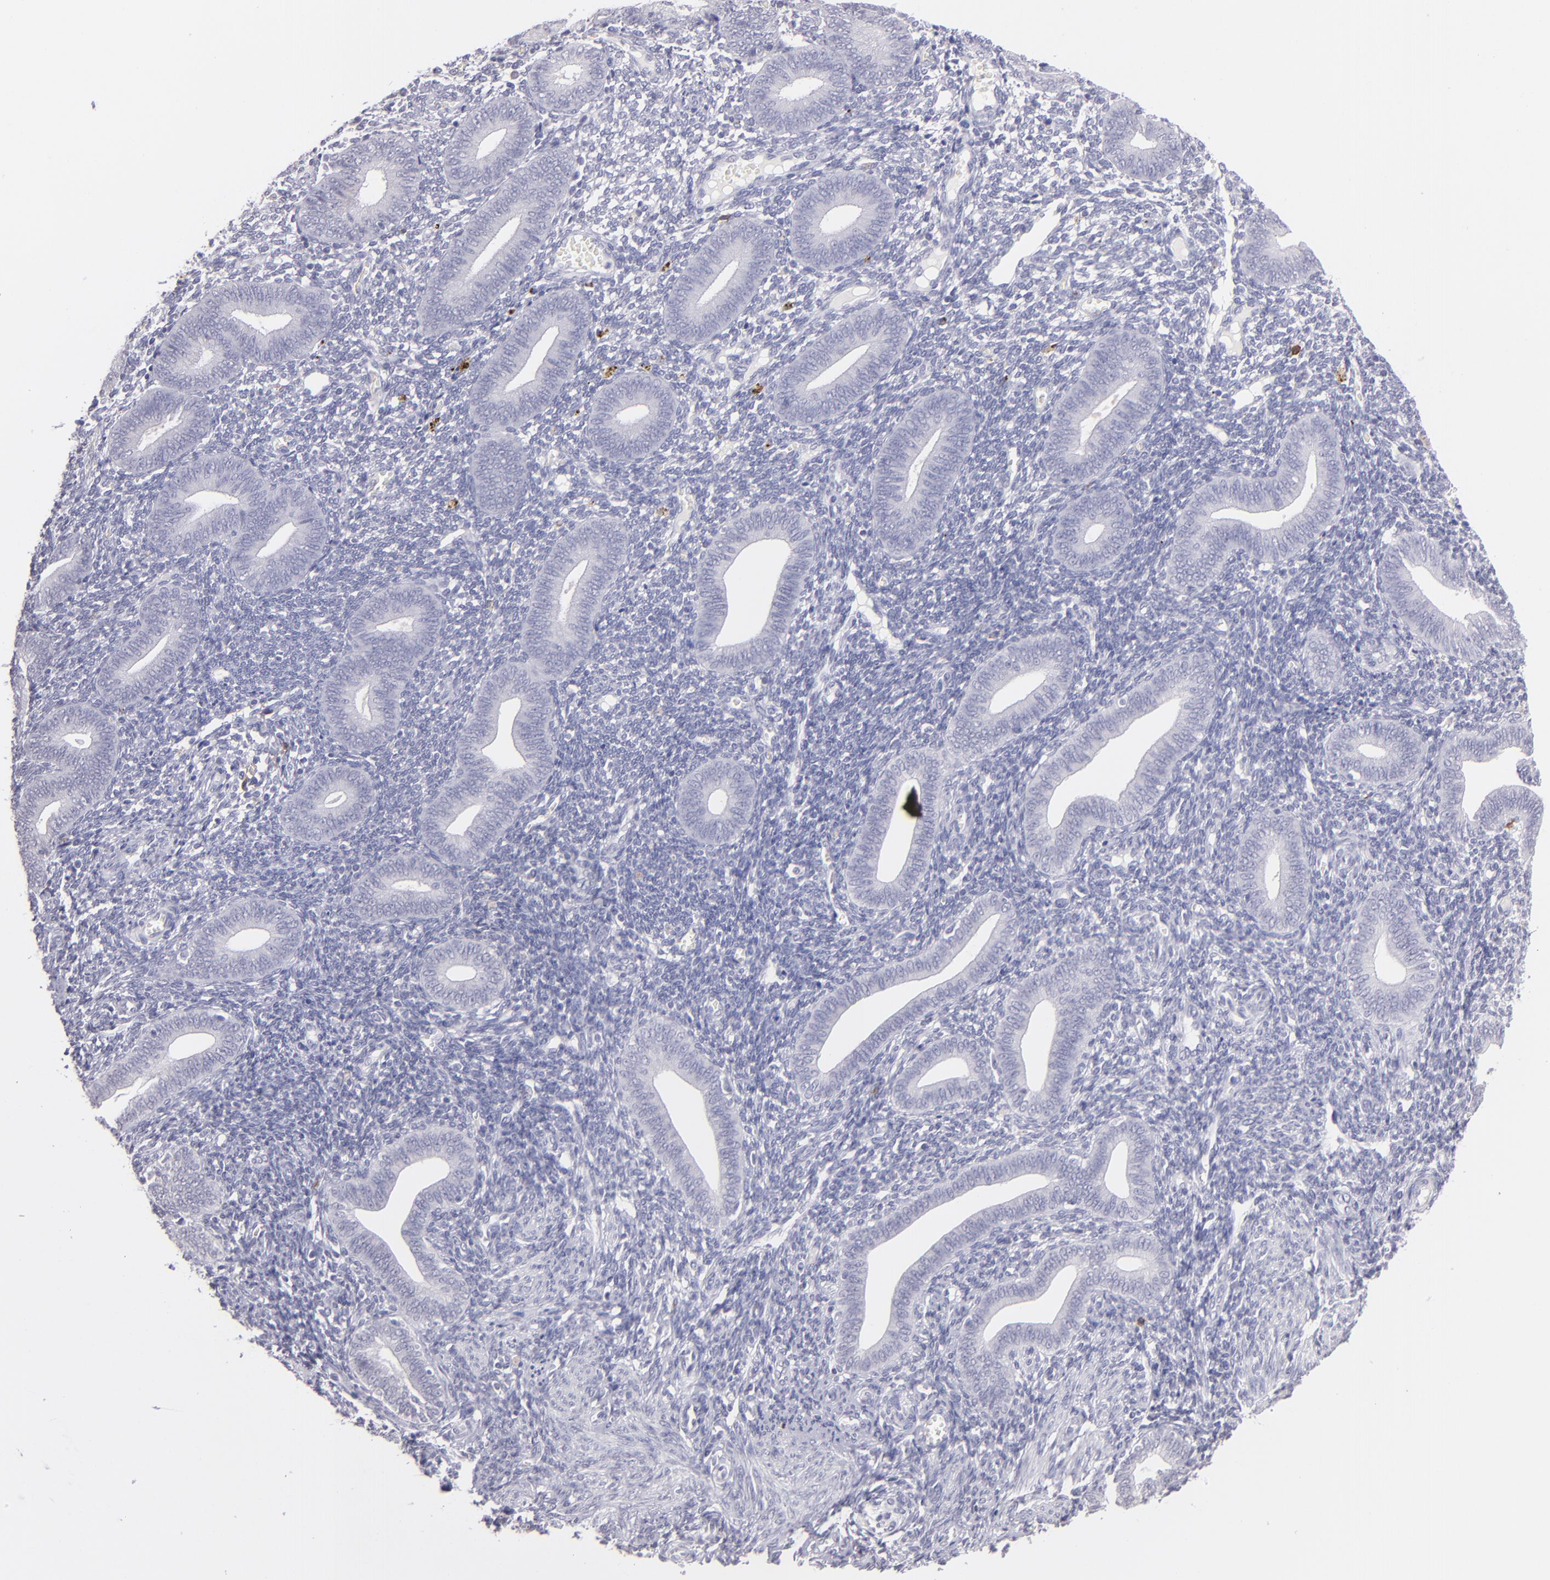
{"staining": {"intensity": "negative", "quantity": "none", "location": "none"}, "tissue": "endometrium", "cell_type": "Cells in endometrial stroma", "image_type": "normal", "snomed": [{"axis": "morphology", "description": "Normal tissue, NOS"}, {"axis": "topography", "description": "Uterus"}, {"axis": "topography", "description": "Endometrium"}], "caption": "A photomicrograph of human endometrium is negative for staining in cells in endometrial stroma. The staining was performed using DAB (3,3'-diaminobenzidine) to visualize the protein expression in brown, while the nuclei were stained in blue with hematoxylin (Magnification: 20x).", "gene": "IL2RA", "patient": {"sex": "female", "age": 33}}